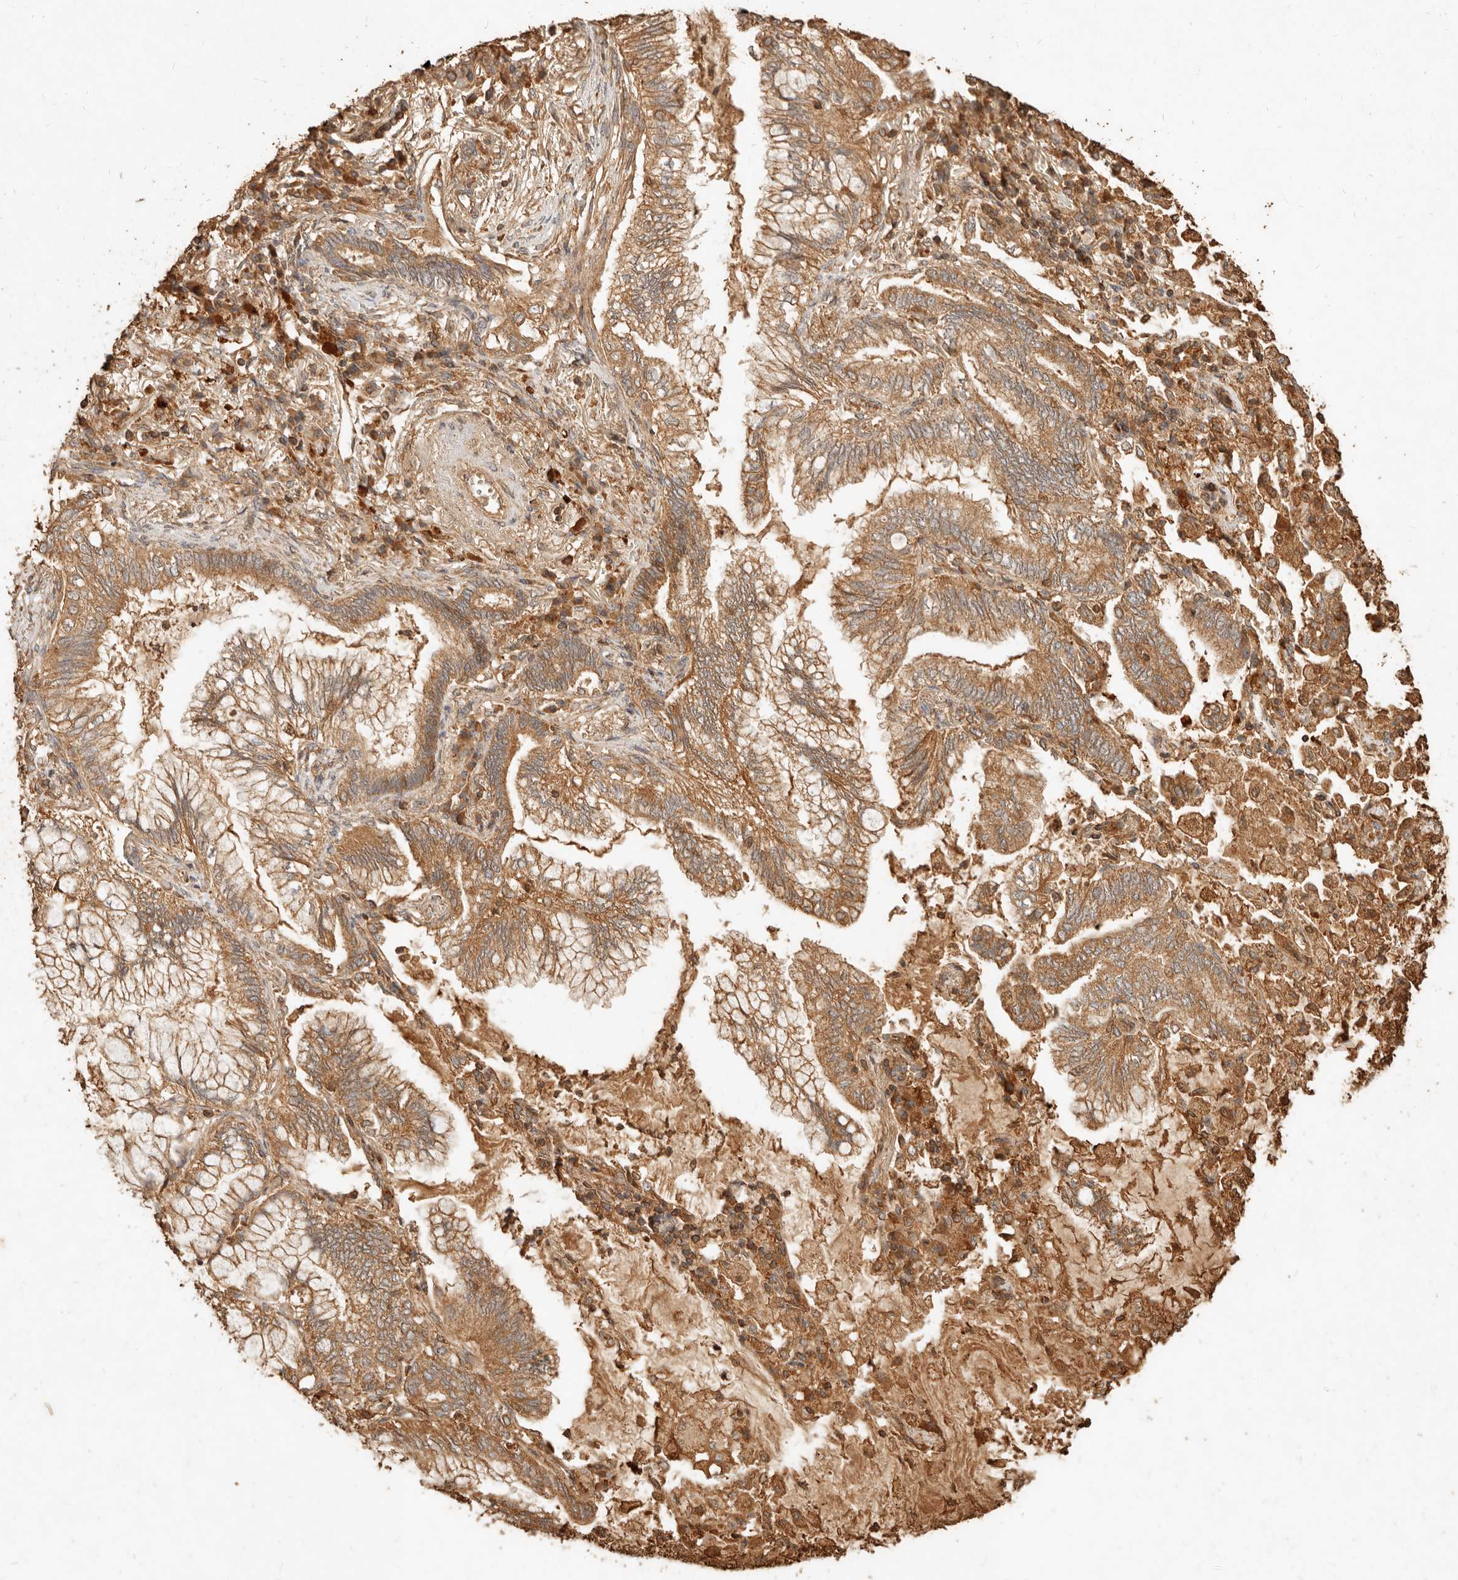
{"staining": {"intensity": "moderate", "quantity": ">75%", "location": "cytoplasmic/membranous"}, "tissue": "lung cancer", "cell_type": "Tumor cells", "image_type": "cancer", "snomed": [{"axis": "morphology", "description": "Adenocarcinoma, NOS"}, {"axis": "topography", "description": "Lung"}], "caption": "Immunohistochemical staining of human adenocarcinoma (lung) demonstrates medium levels of moderate cytoplasmic/membranous protein staining in approximately >75% of tumor cells.", "gene": "FAM180B", "patient": {"sex": "female", "age": 70}}